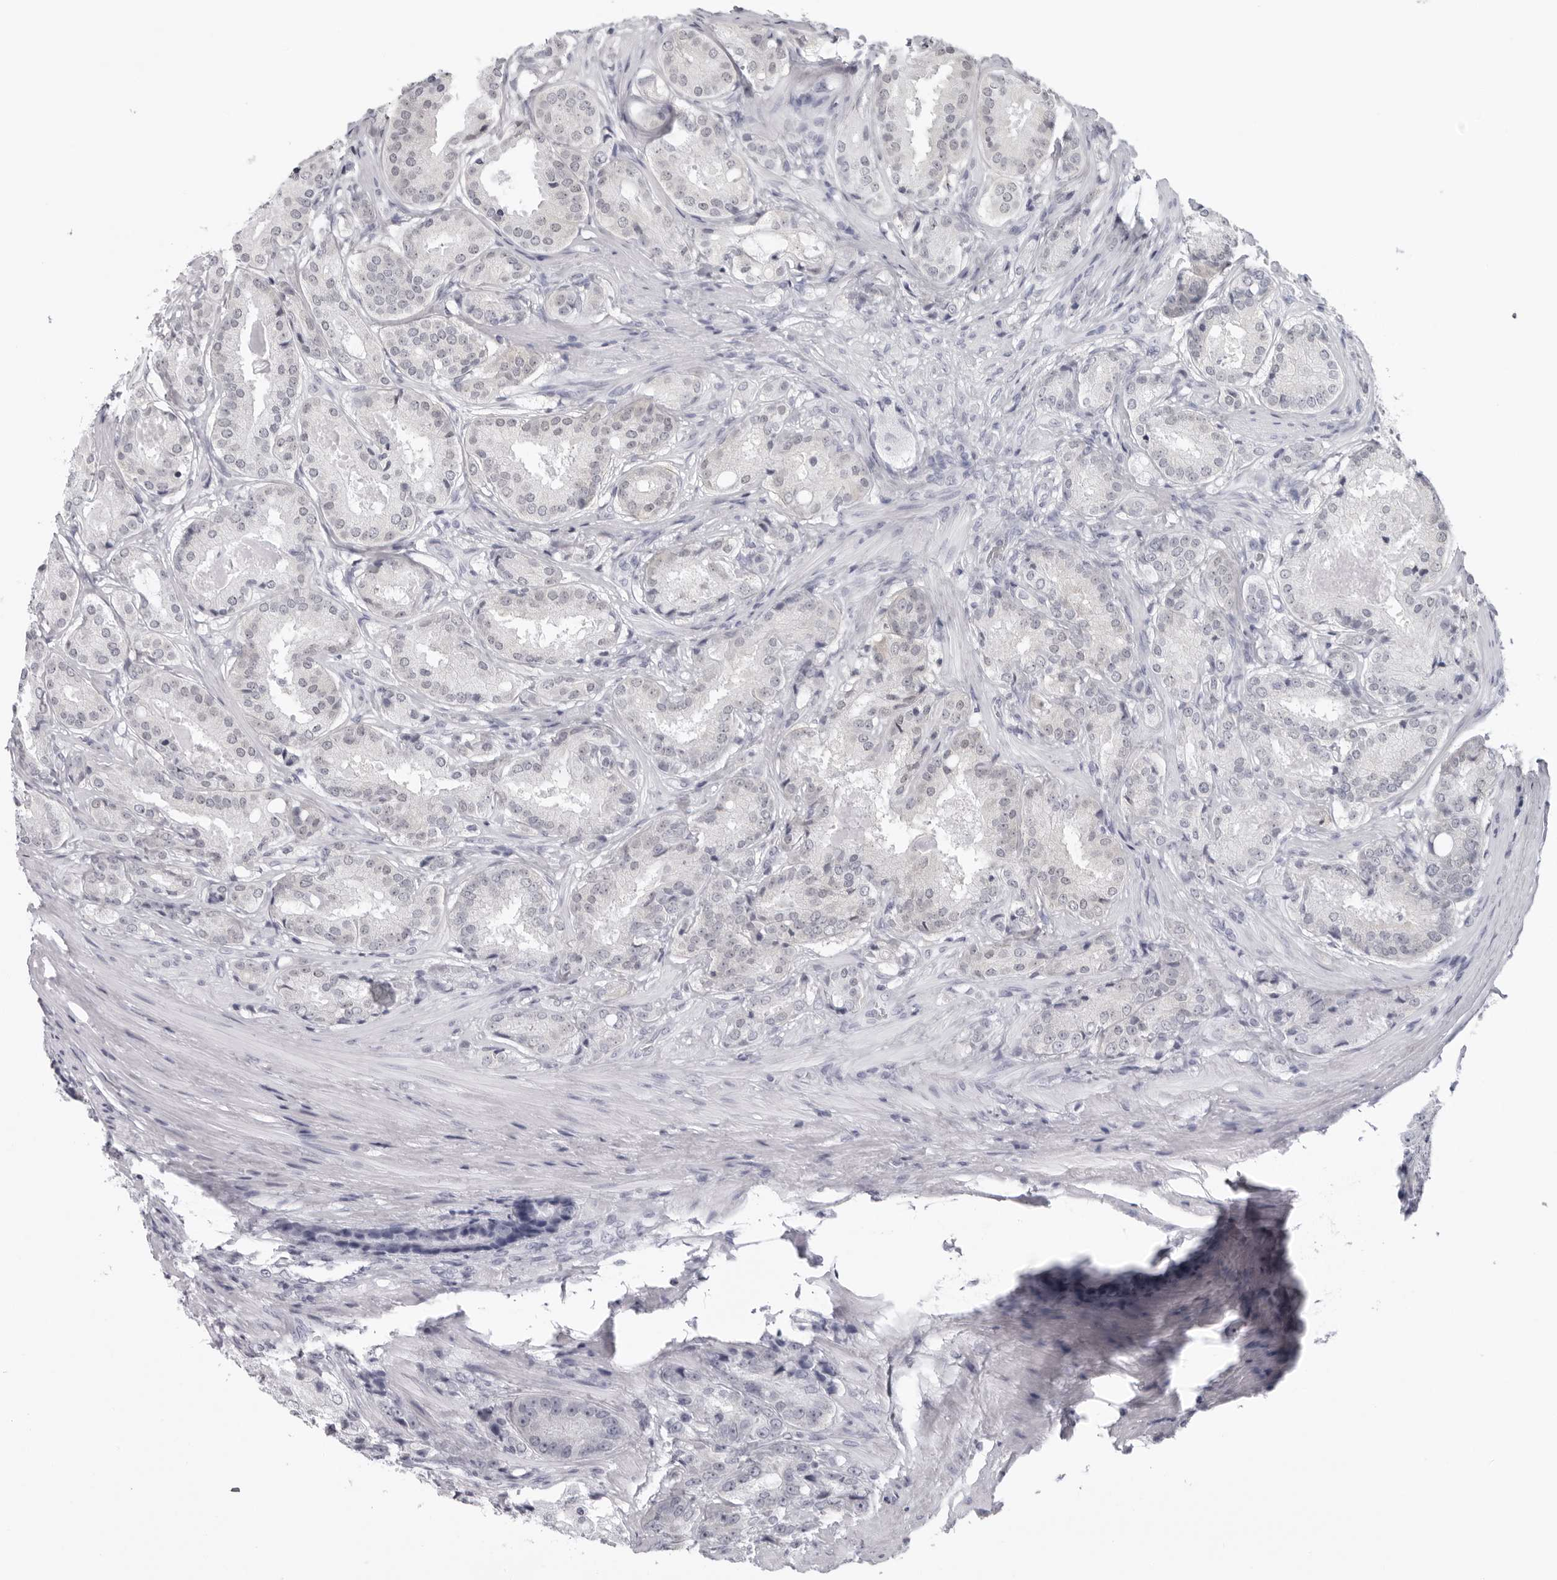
{"staining": {"intensity": "negative", "quantity": "none", "location": "none"}, "tissue": "prostate cancer", "cell_type": "Tumor cells", "image_type": "cancer", "snomed": [{"axis": "morphology", "description": "Adenocarcinoma, High grade"}, {"axis": "topography", "description": "Prostate"}], "caption": "This is an IHC image of prostate adenocarcinoma (high-grade). There is no expression in tumor cells.", "gene": "EPB41", "patient": {"sex": "male", "age": 60}}